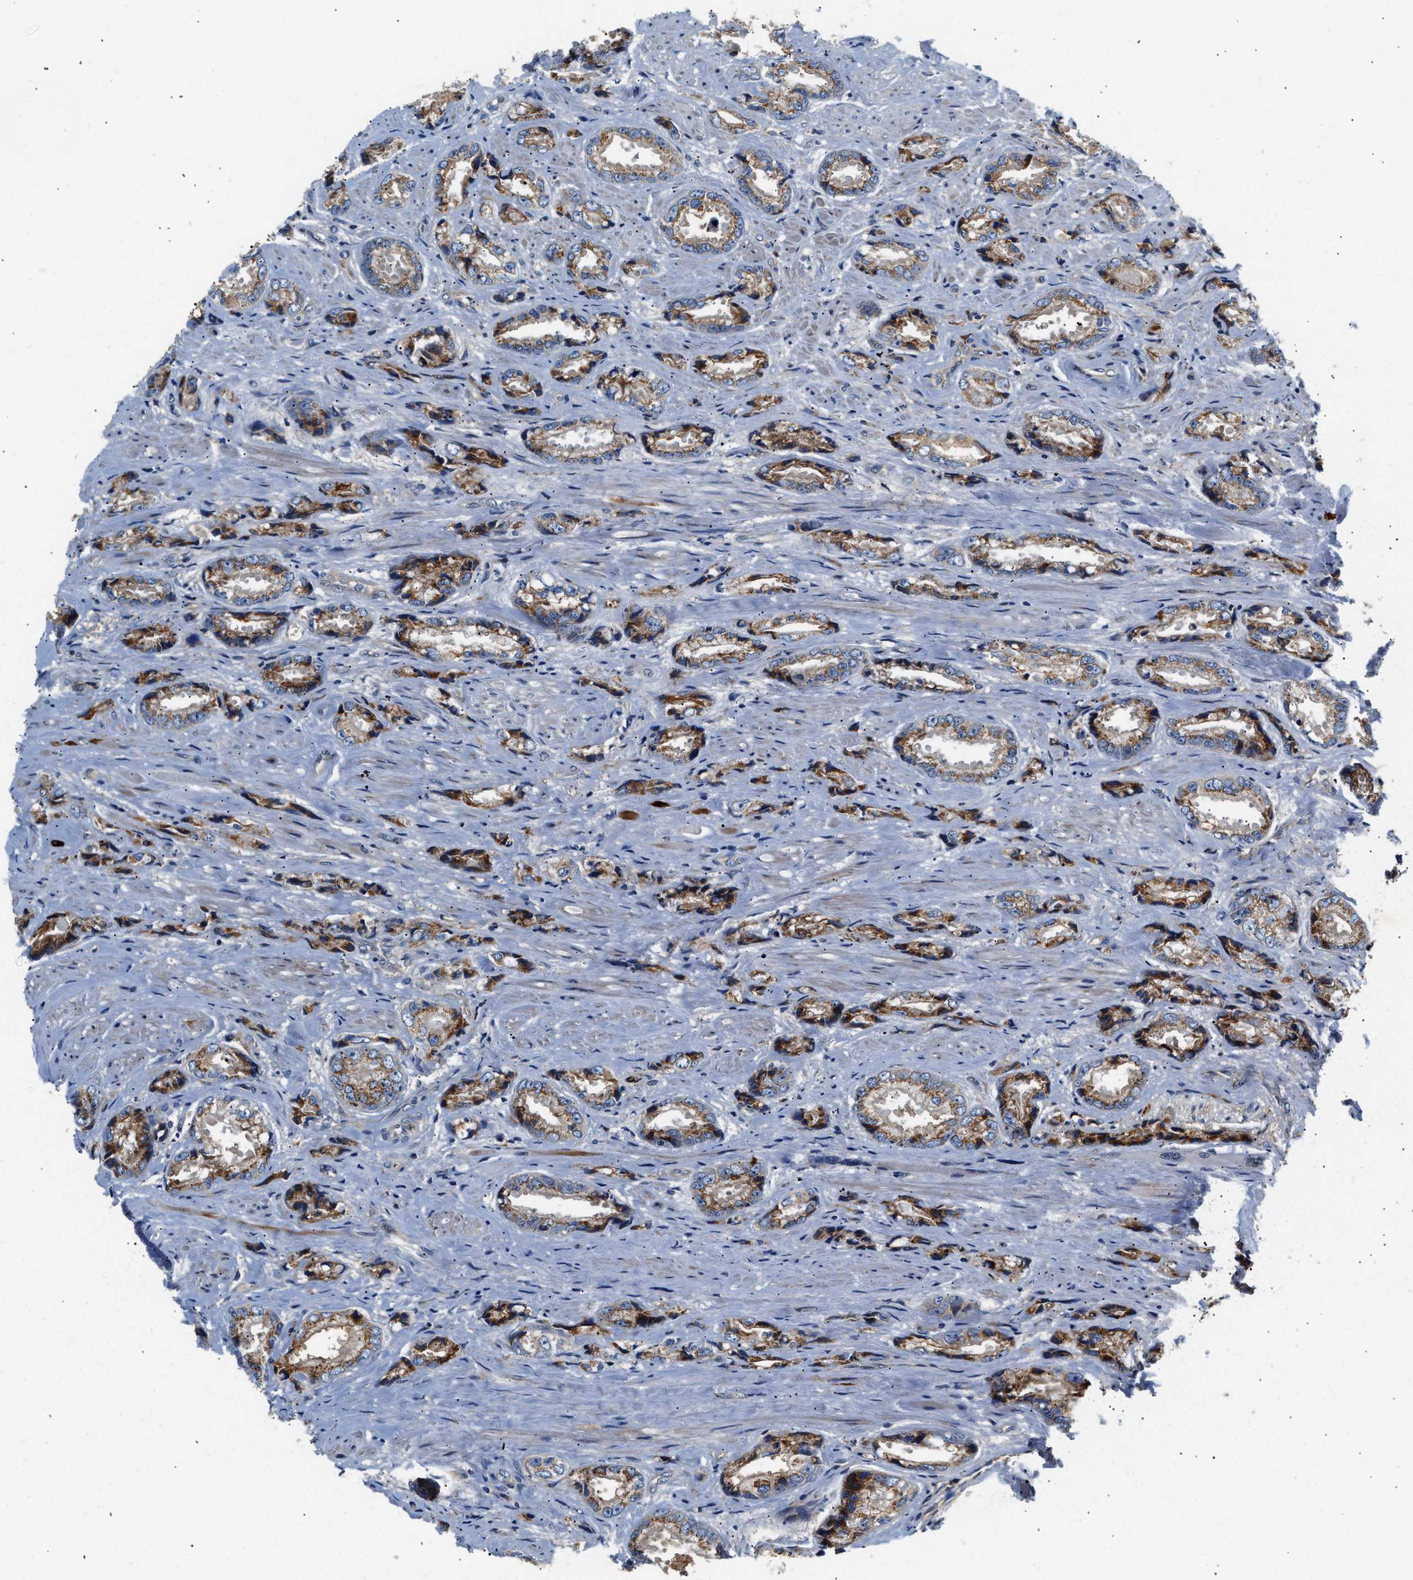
{"staining": {"intensity": "moderate", "quantity": ">75%", "location": "cytoplasmic/membranous"}, "tissue": "prostate cancer", "cell_type": "Tumor cells", "image_type": "cancer", "snomed": [{"axis": "morphology", "description": "Adenocarcinoma, High grade"}, {"axis": "topography", "description": "Prostate"}], "caption": "Moderate cytoplasmic/membranous positivity for a protein is present in about >75% of tumor cells of prostate cancer (adenocarcinoma (high-grade)) using immunohistochemistry.", "gene": "IFT74", "patient": {"sex": "male", "age": 61}}